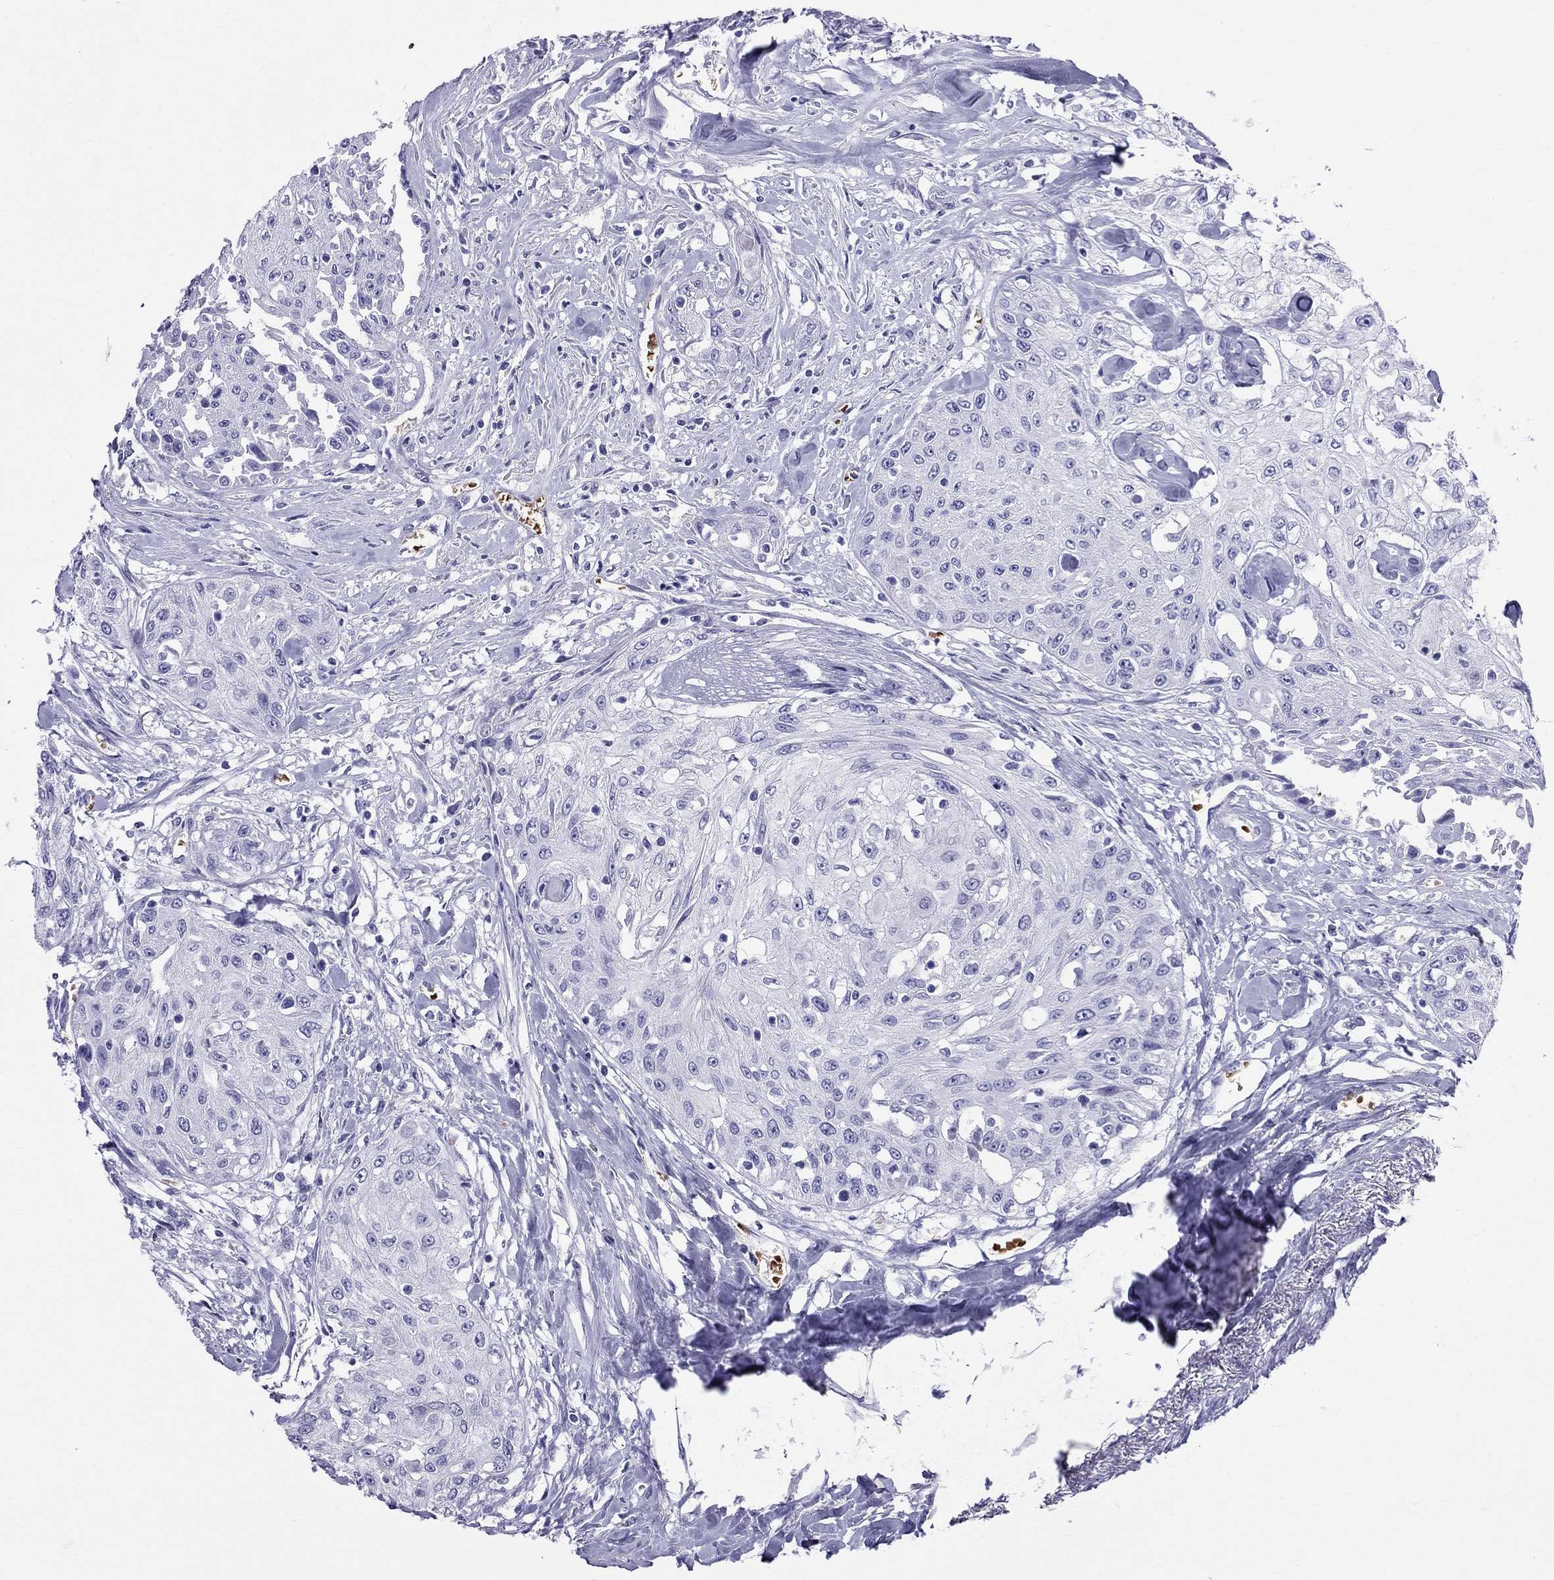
{"staining": {"intensity": "negative", "quantity": "none", "location": "none"}, "tissue": "head and neck cancer", "cell_type": "Tumor cells", "image_type": "cancer", "snomed": [{"axis": "morphology", "description": "Normal tissue, NOS"}, {"axis": "morphology", "description": "Squamous cell carcinoma, NOS"}, {"axis": "topography", "description": "Oral tissue"}, {"axis": "topography", "description": "Peripheral nerve tissue"}, {"axis": "topography", "description": "Head-Neck"}], "caption": "This is an IHC photomicrograph of head and neck squamous cell carcinoma. There is no expression in tumor cells.", "gene": "DNAAF6", "patient": {"sex": "female", "age": 59}}